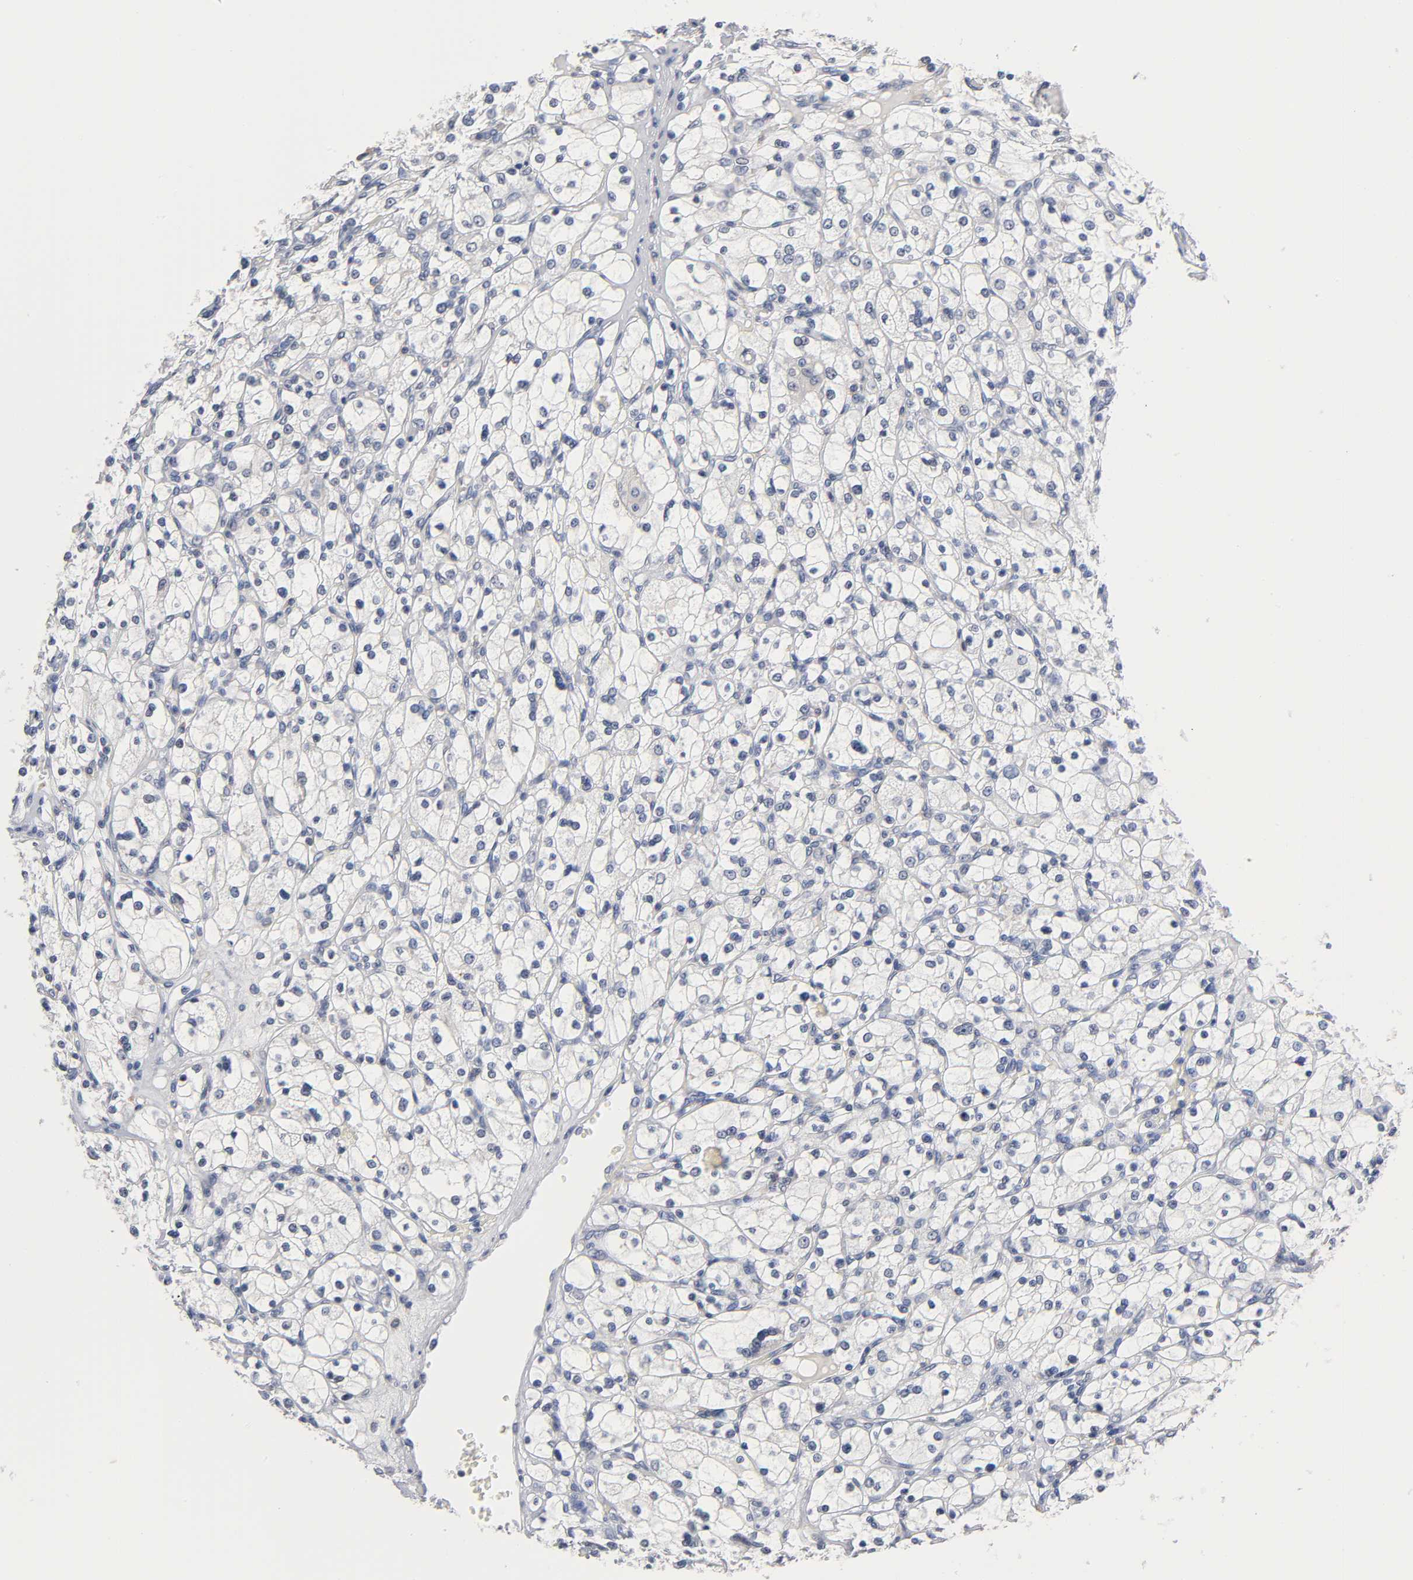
{"staining": {"intensity": "negative", "quantity": "none", "location": "none"}, "tissue": "renal cancer", "cell_type": "Tumor cells", "image_type": "cancer", "snomed": [{"axis": "morphology", "description": "Adenocarcinoma, NOS"}, {"axis": "topography", "description": "Kidney"}], "caption": "High power microscopy histopathology image of an immunohistochemistry (IHC) histopathology image of renal cancer (adenocarcinoma), revealing no significant positivity in tumor cells. Nuclei are stained in blue.", "gene": "NFATC1", "patient": {"sex": "female", "age": 83}}